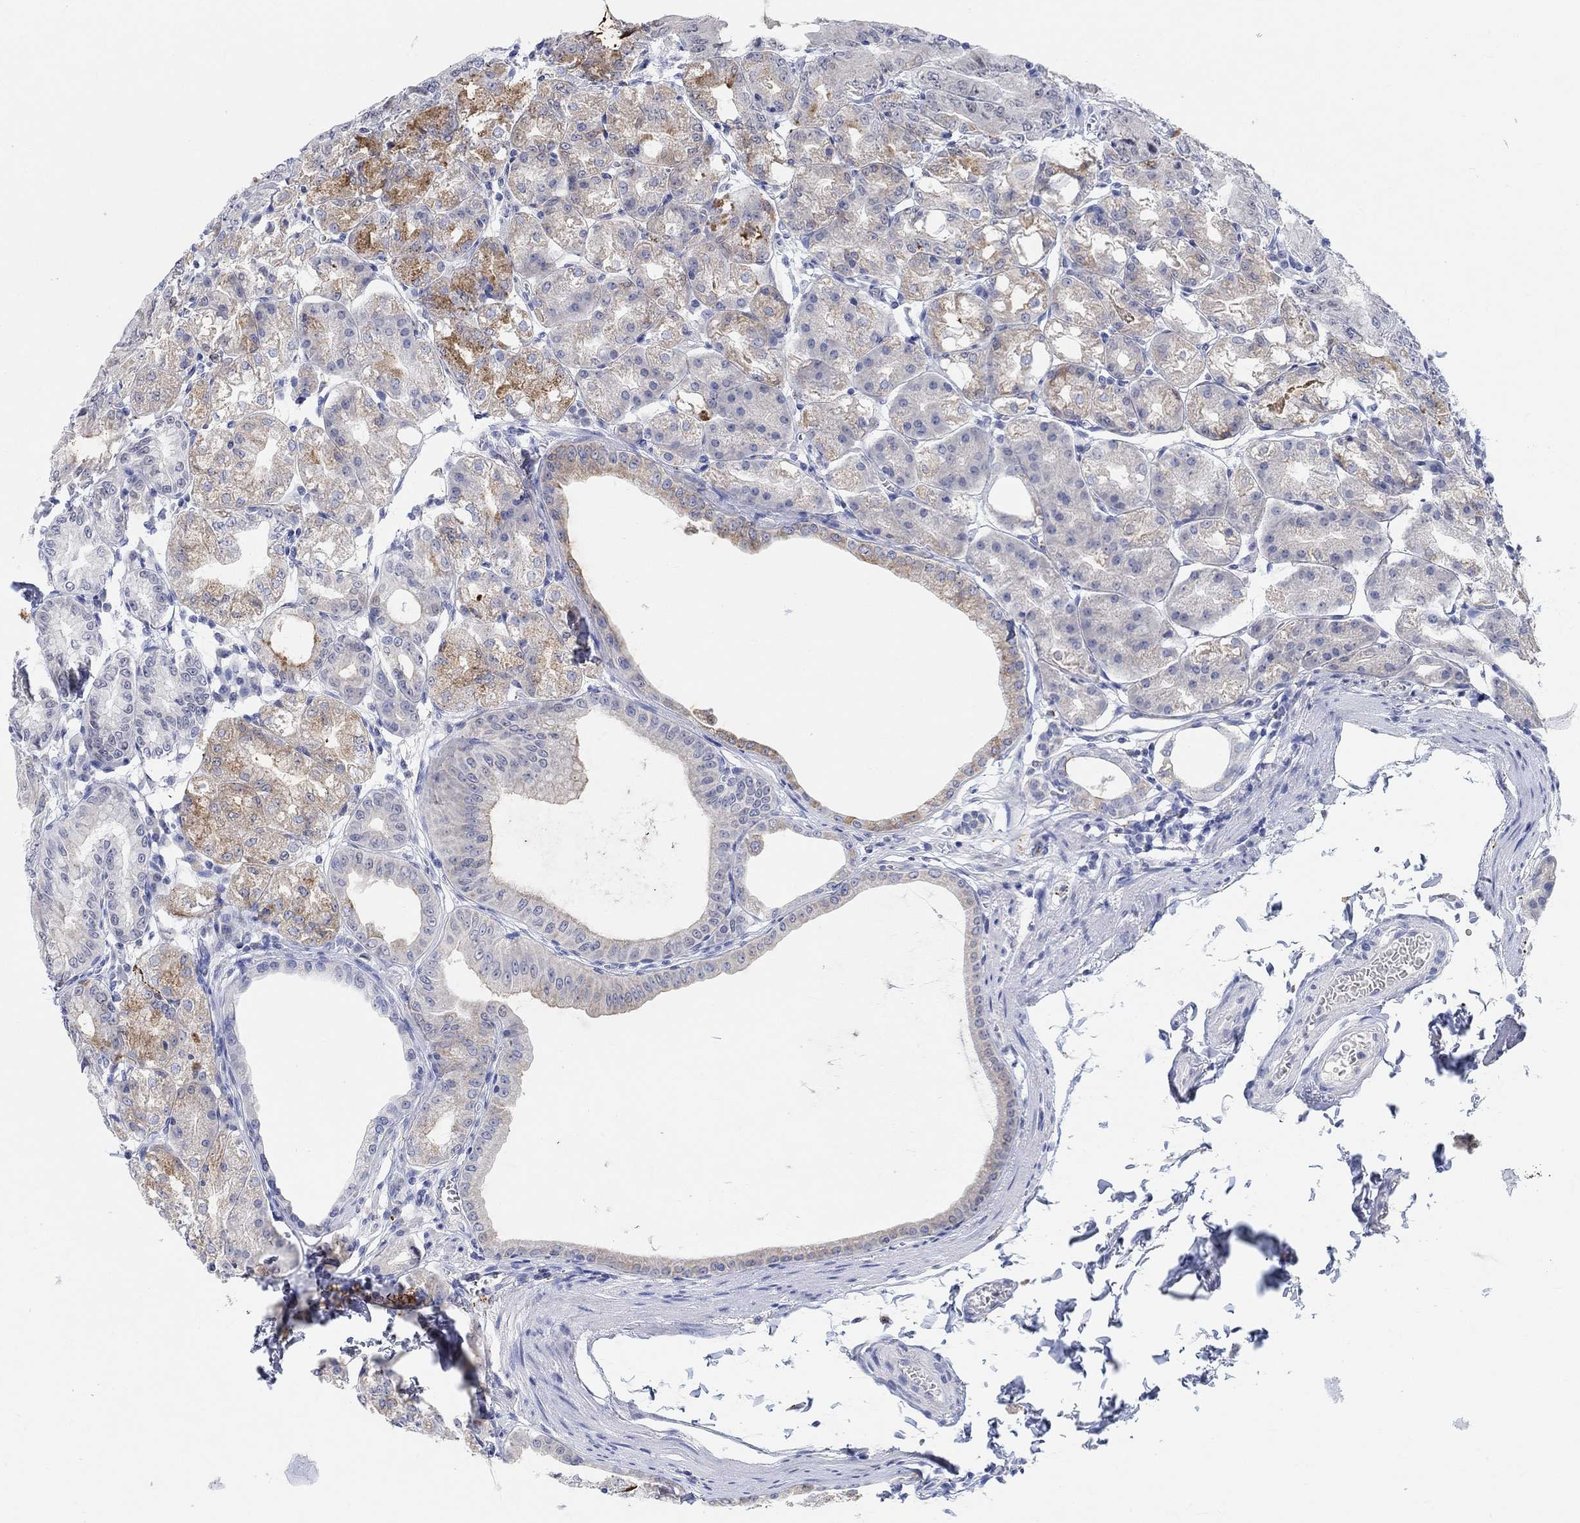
{"staining": {"intensity": "strong", "quantity": "<25%", "location": "cytoplasmic/membranous"}, "tissue": "stomach", "cell_type": "Glandular cells", "image_type": "normal", "snomed": [{"axis": "morphology", "description": "Normal tissue, NOS"}, {"axis": "topography", "description": "Stomach"}], "caption": "Glandular cells show medium levels of strong cytoplasmic/membranous staining in approximately <25% of cells in benign stomach.", "gene": "ATP6V1E2", "patient": {"sex": "male", "age": 71}}